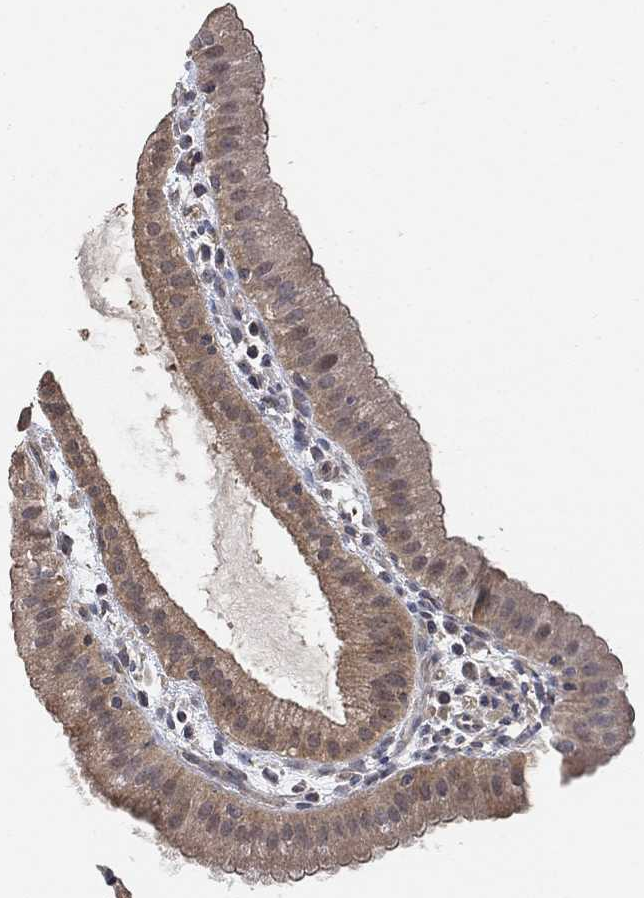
{"staining": {"intensity": "moderate", "quantity": ">75%", "location": "cytoplasmic/membranous"}, "tissue": "gallbladder", "cell_type": "Glandular cells", "image_type": "normal", "snomed": [{"axis": "morphology", "description": "Normal tissue, NOS"}, {"axis": "topography", "description": "Gallbladder"}], "caption": "Protein expression analysis of normal human gallbladder reveals moderate cytoplasmic/membranous expression in approximately >75% of glandular cells. Using DAB (3,3'-diaminobenzidine) (brown) and hematoxylin (blue) stains, captured at high magnification using brightfield microscopy.", "gene": "UNC5B", "patient": {"sex": "male", "age": 67}}